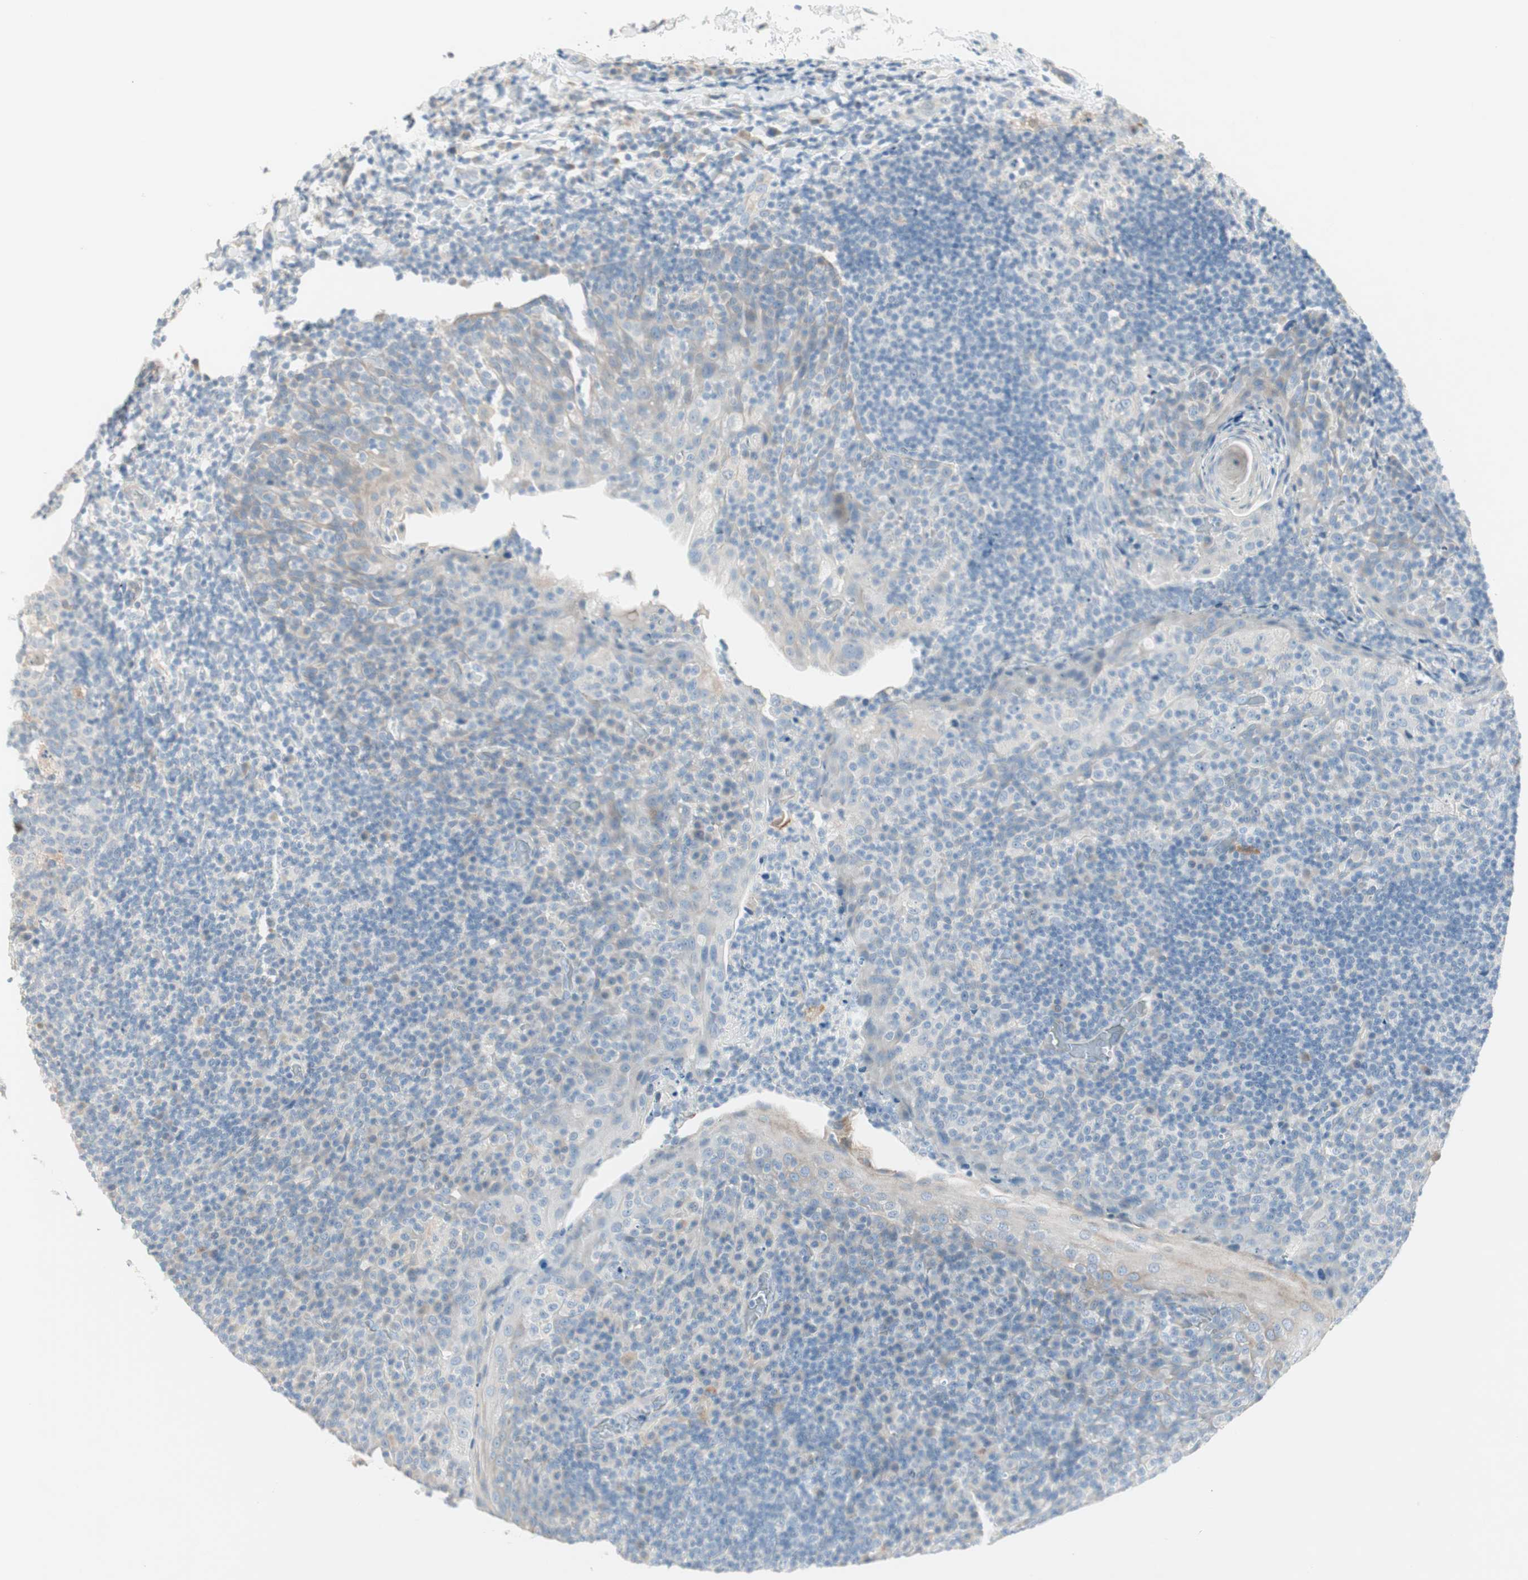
{"staining": {"intensity": "negative", "quantity": "none", "location": "none"}, "tissue": "tonsil", "cell_type": "Germinal center cells", "image_type": "normal", "snomed": [{"axis": "morphology", "description": "Normal tissue, NOS"}, {"axis": "topography", "description": "Tonsil"}], "caption": "Tonsil stained for a protein using immunohistochemistry (IHC) displays no expression germinal center cells.", "gene": "SULT1C2", "patient": {"sex": "male", "age": 17}}